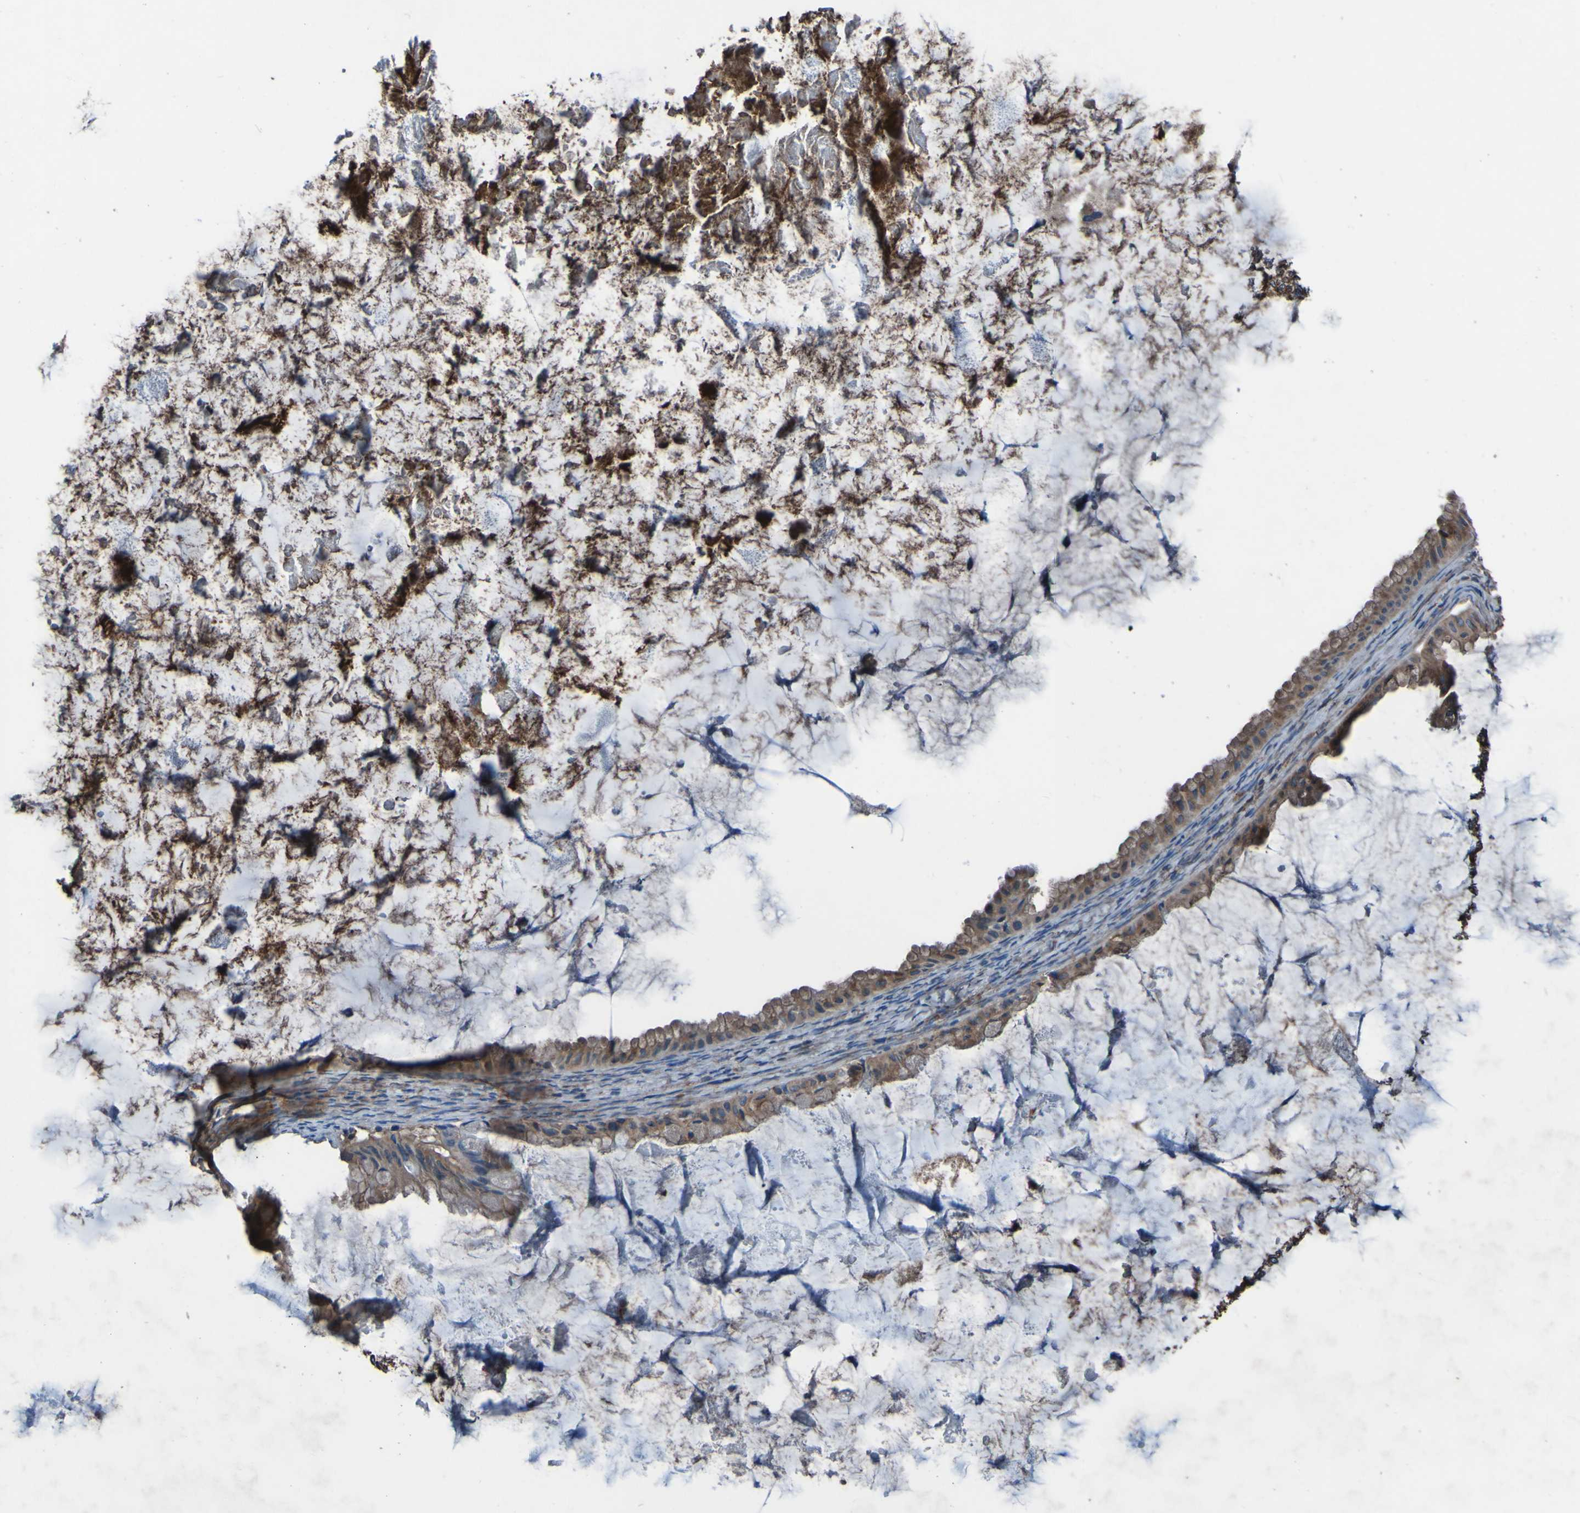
{"staining": {"intensity": "moderate", "quantity": ">75%", "location": "cytoplasmic/membranous"}, "tissue": "ovarian cancer", "cell_type": "Tumor cells", "image_type": "cancer", "snomed": [{"axis": "morphology", "description": "Cystadenocarcinoma, mucinous, NOS"}, {"axis": "topography", "description": "Ovary"}], "caption": "Immunohistochemistry micrograph of neoplastic tissue: human mucinous cystadenocarcinoma (ovarian) stained using immunohistochemistry reveals medium levels of moderate protein expression localized specifically in the cytoplasmic/membranous of tumor cells, appearing as a cytoplasmic/membranous brown color.", "gene": "RAB5B", "patient": {"sex": "female", "age": 61}}